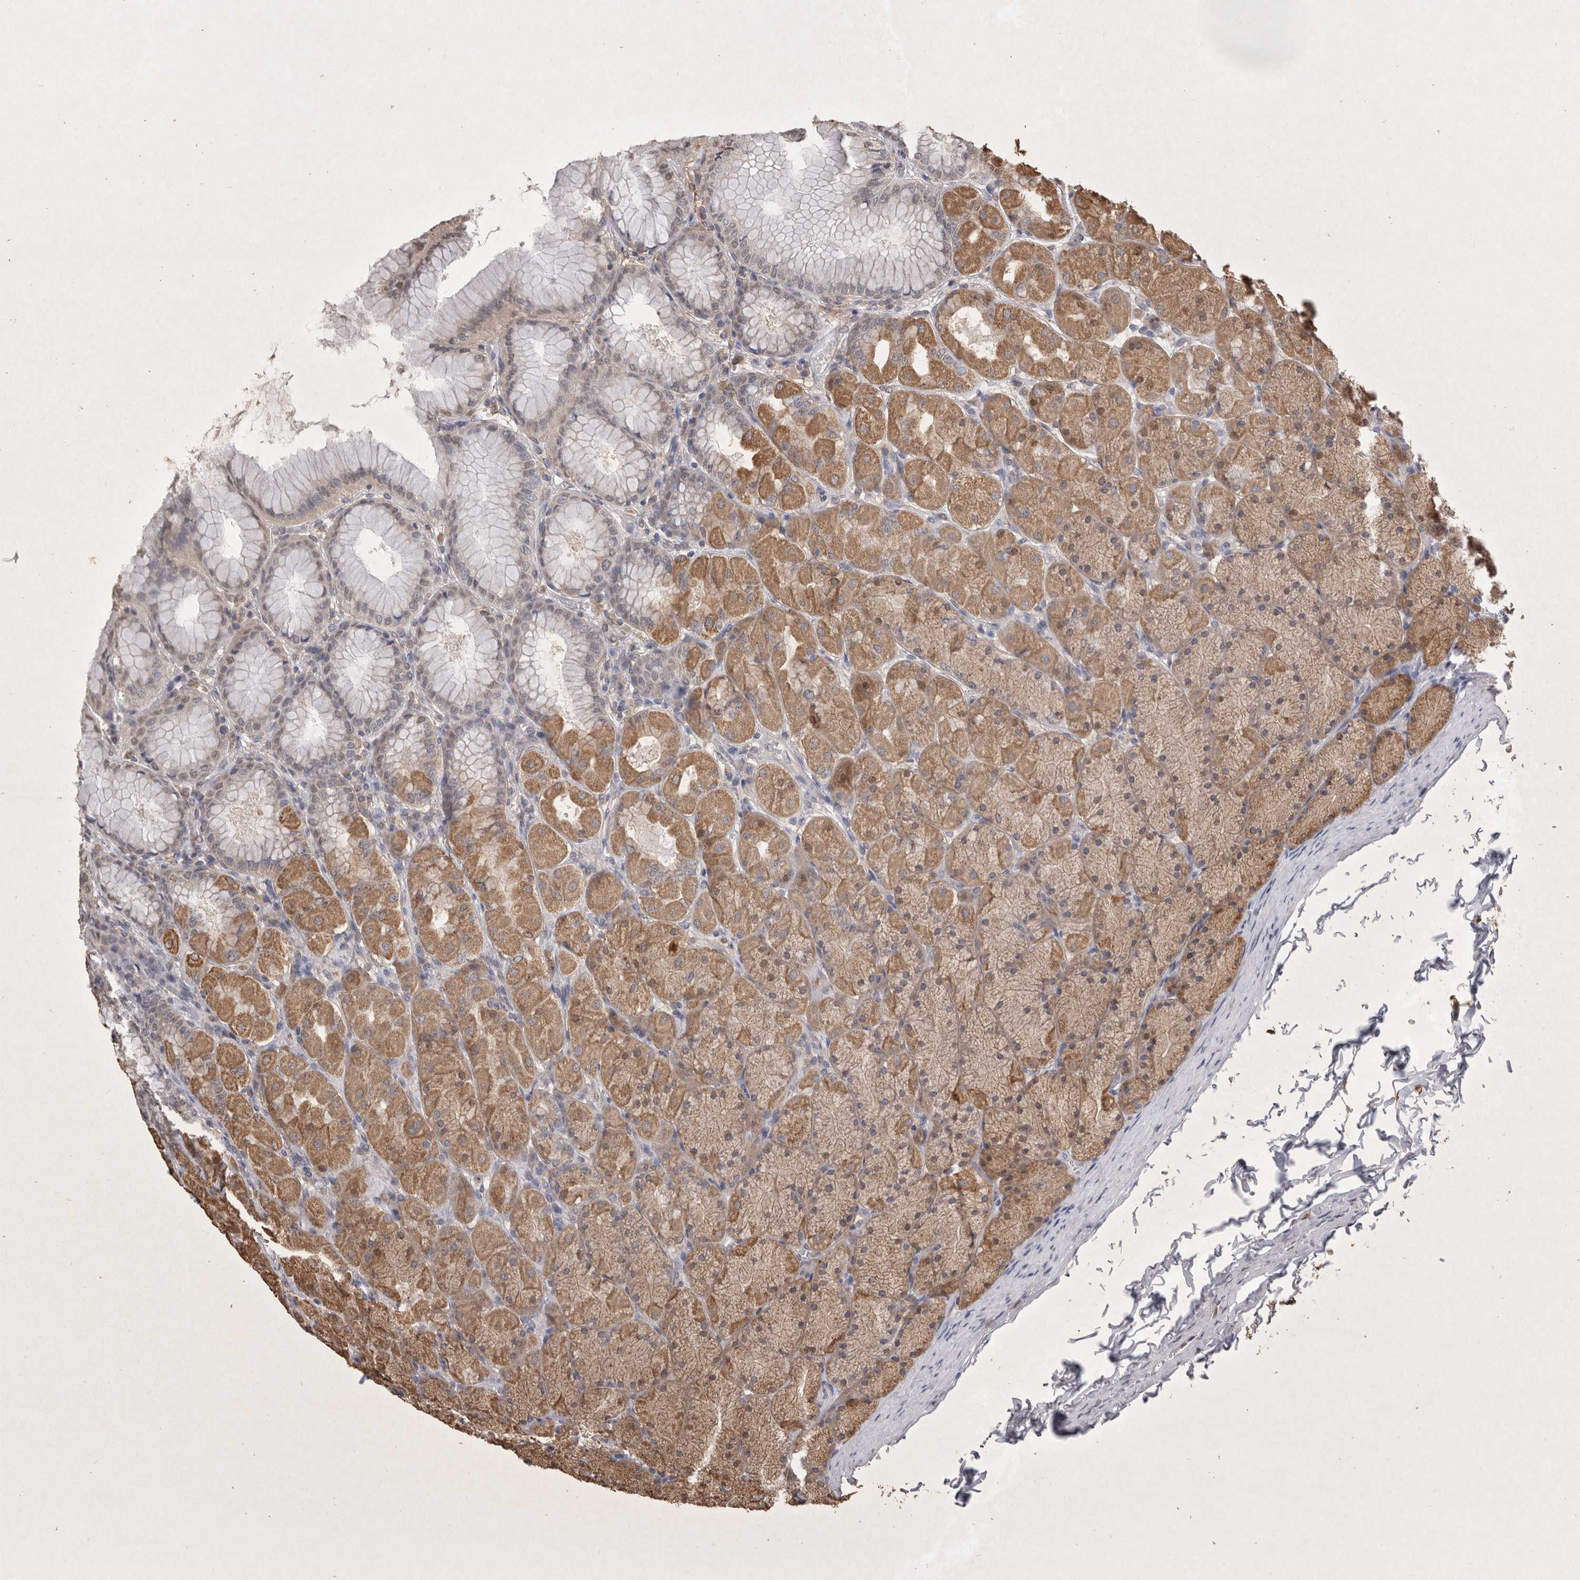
{"staining": {"intensity": "moderate", "quantity": ">75%", "location": "cytoplasmic/membranous"}, "tissue": "stomach", "cell_type": "Glandular cells", "image_type": "normal", "snomed": [{"axis": "morphology", "description": "Normal tissue, NOS"}, {"axis": "topography", "description": "Stomach, upper"}], "caption": "Moderate cytoplasmic/membranous expression for a protein is appreciated in approximately >75% of glandular cells of normal stomach using immunohistochemistry (IHC).", "gene": "GRK5", "patient": {"sex": "female", "age": 56}}